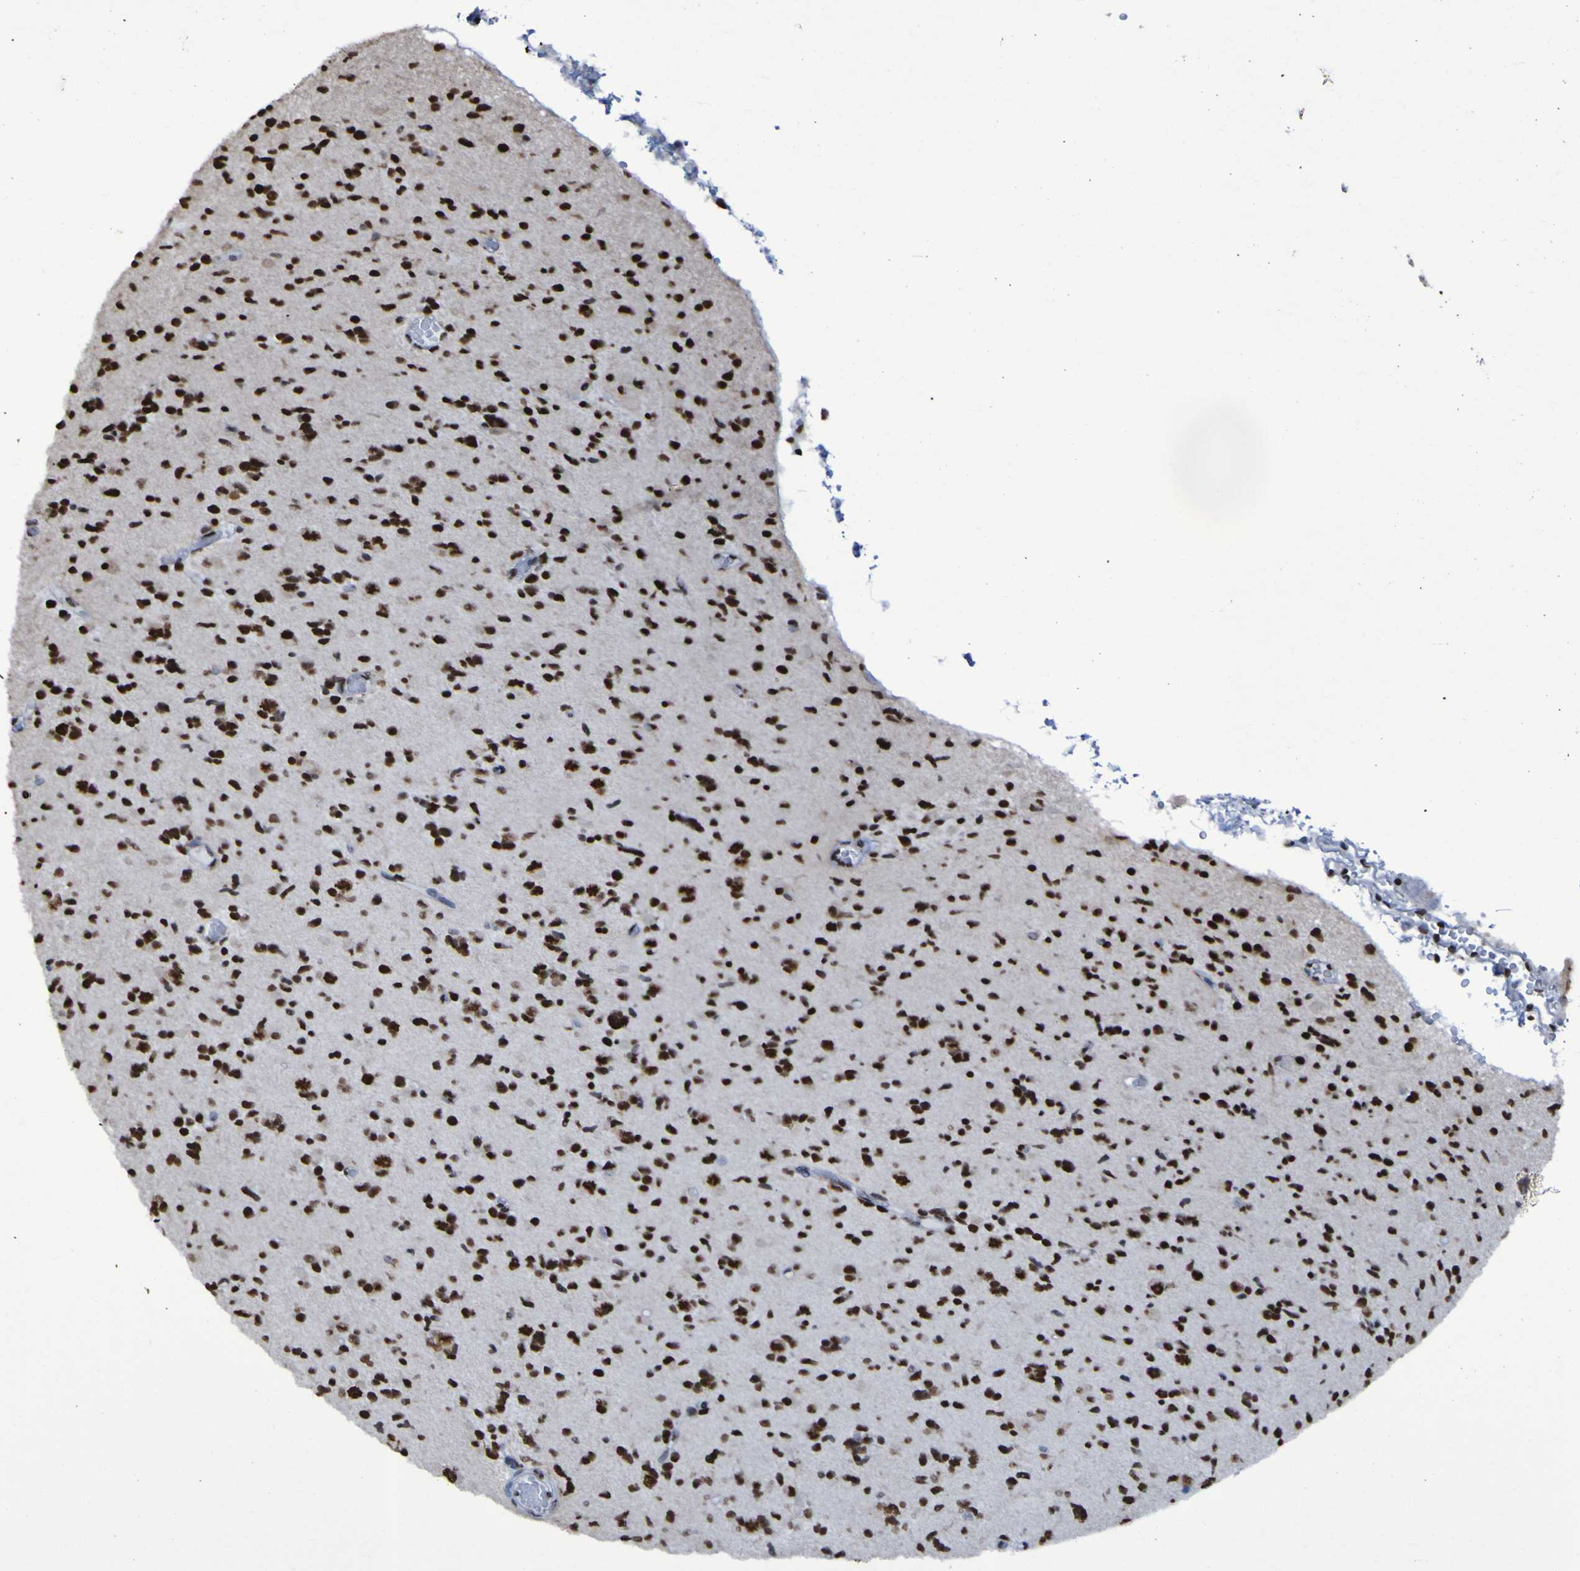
{"staining": {"intensity": "strong", "quantity": ">75%", "location": "nuclear"}, "tissue": "glioma", "cell_type": "Tumor cells", "image_type": "cancer", "snomed": [{"axis": "morphology", "description": "Glioma, malignant, Low grade"}, {"axis": "topography", "description": "Brain"}], "caption": "Low-grade glioma (malignant) stained with a protein marker exhibits strong staining in tumor cells.", "gene": "HNRNPR", "patient": {"sex": "female", "age": 22}}